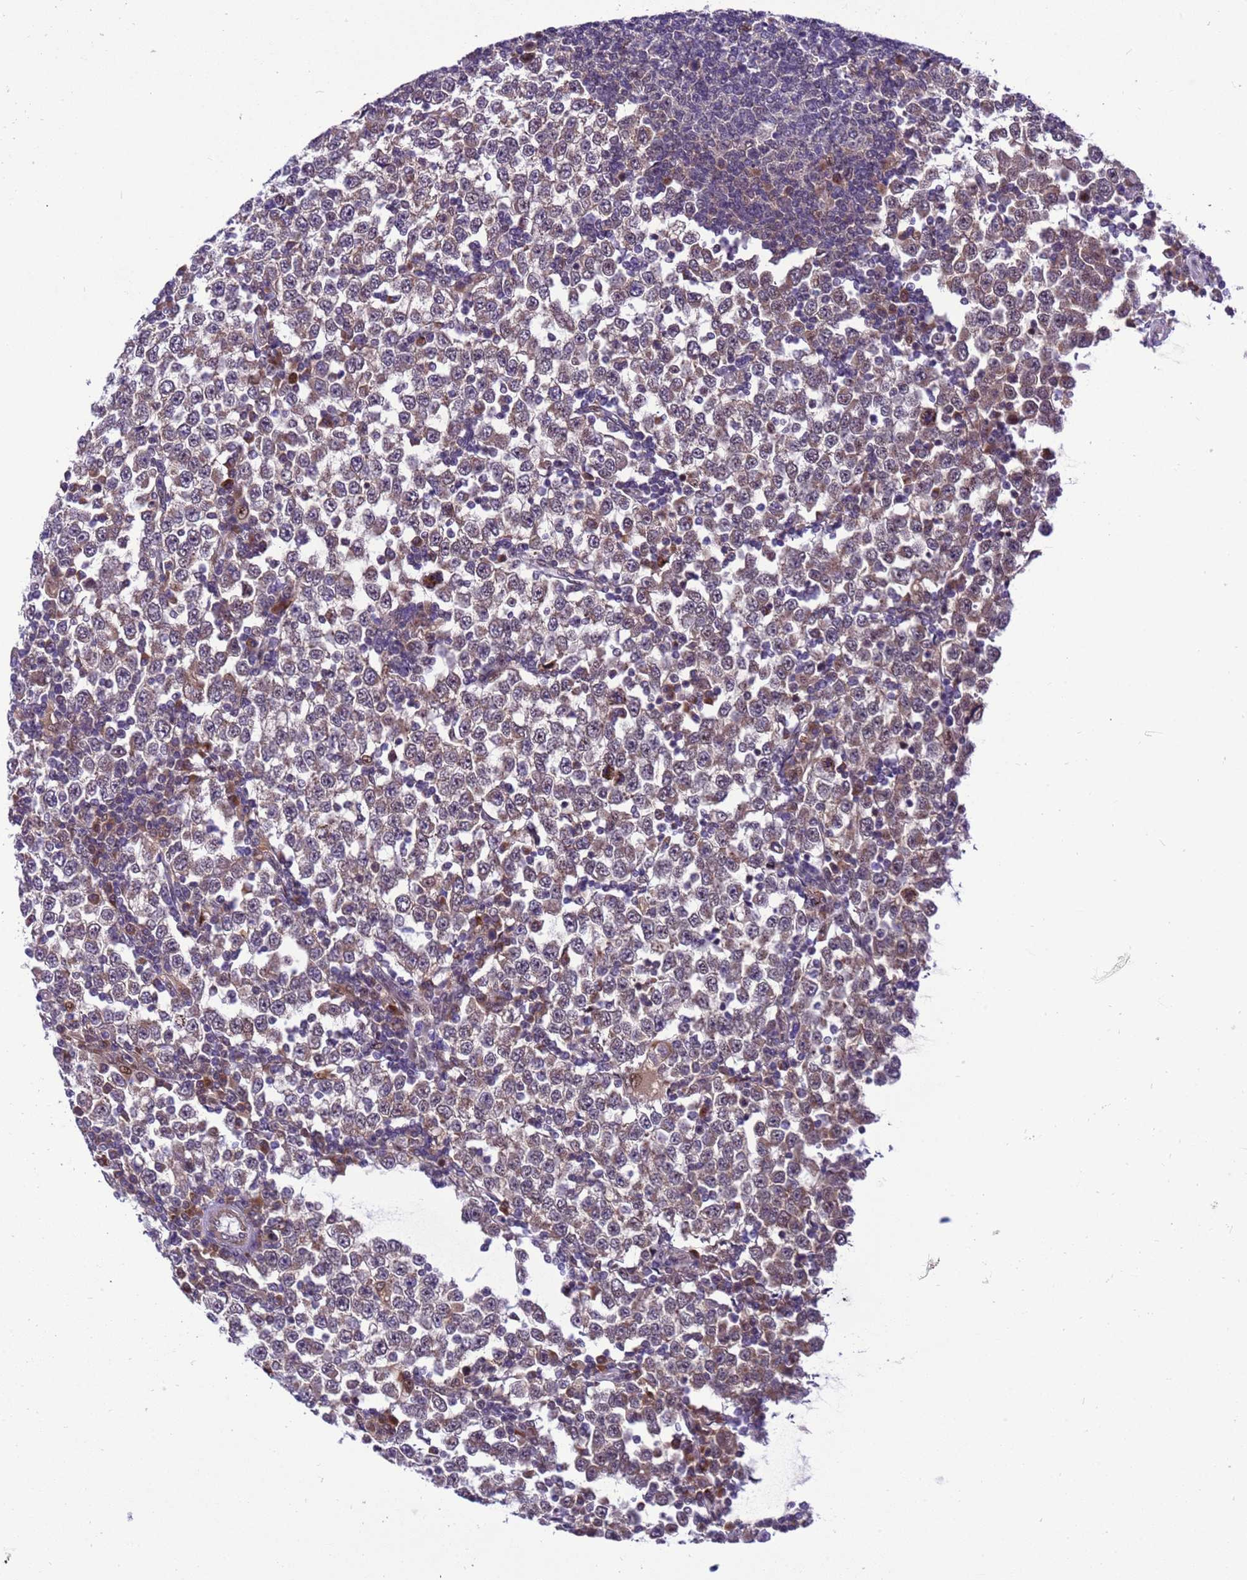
{"staining": {"intensity": "weak", "quantity": "25%-75%", "location": "cytoplasmic/membranous"}, "tissue": "testis cancer", "cell_type": "Tumor cells", "image_type": "cancer", "snomed": [{"axis": "morphology", "description": "Seminoma, NOS"}, {"axis": "topography", "description": "Testis"}], "caption": "The micrograph displays staining of seminoma (testis), revealing weak cytoplasmic/membranous protein expression (brown color) within tumor cells. Using DAB (brown) and hematoxylin (blue) stains, captured at high magnification using brightfield microscopy.", "gene": "RASD1", "patient": {"sex": "male", "age": 65}}